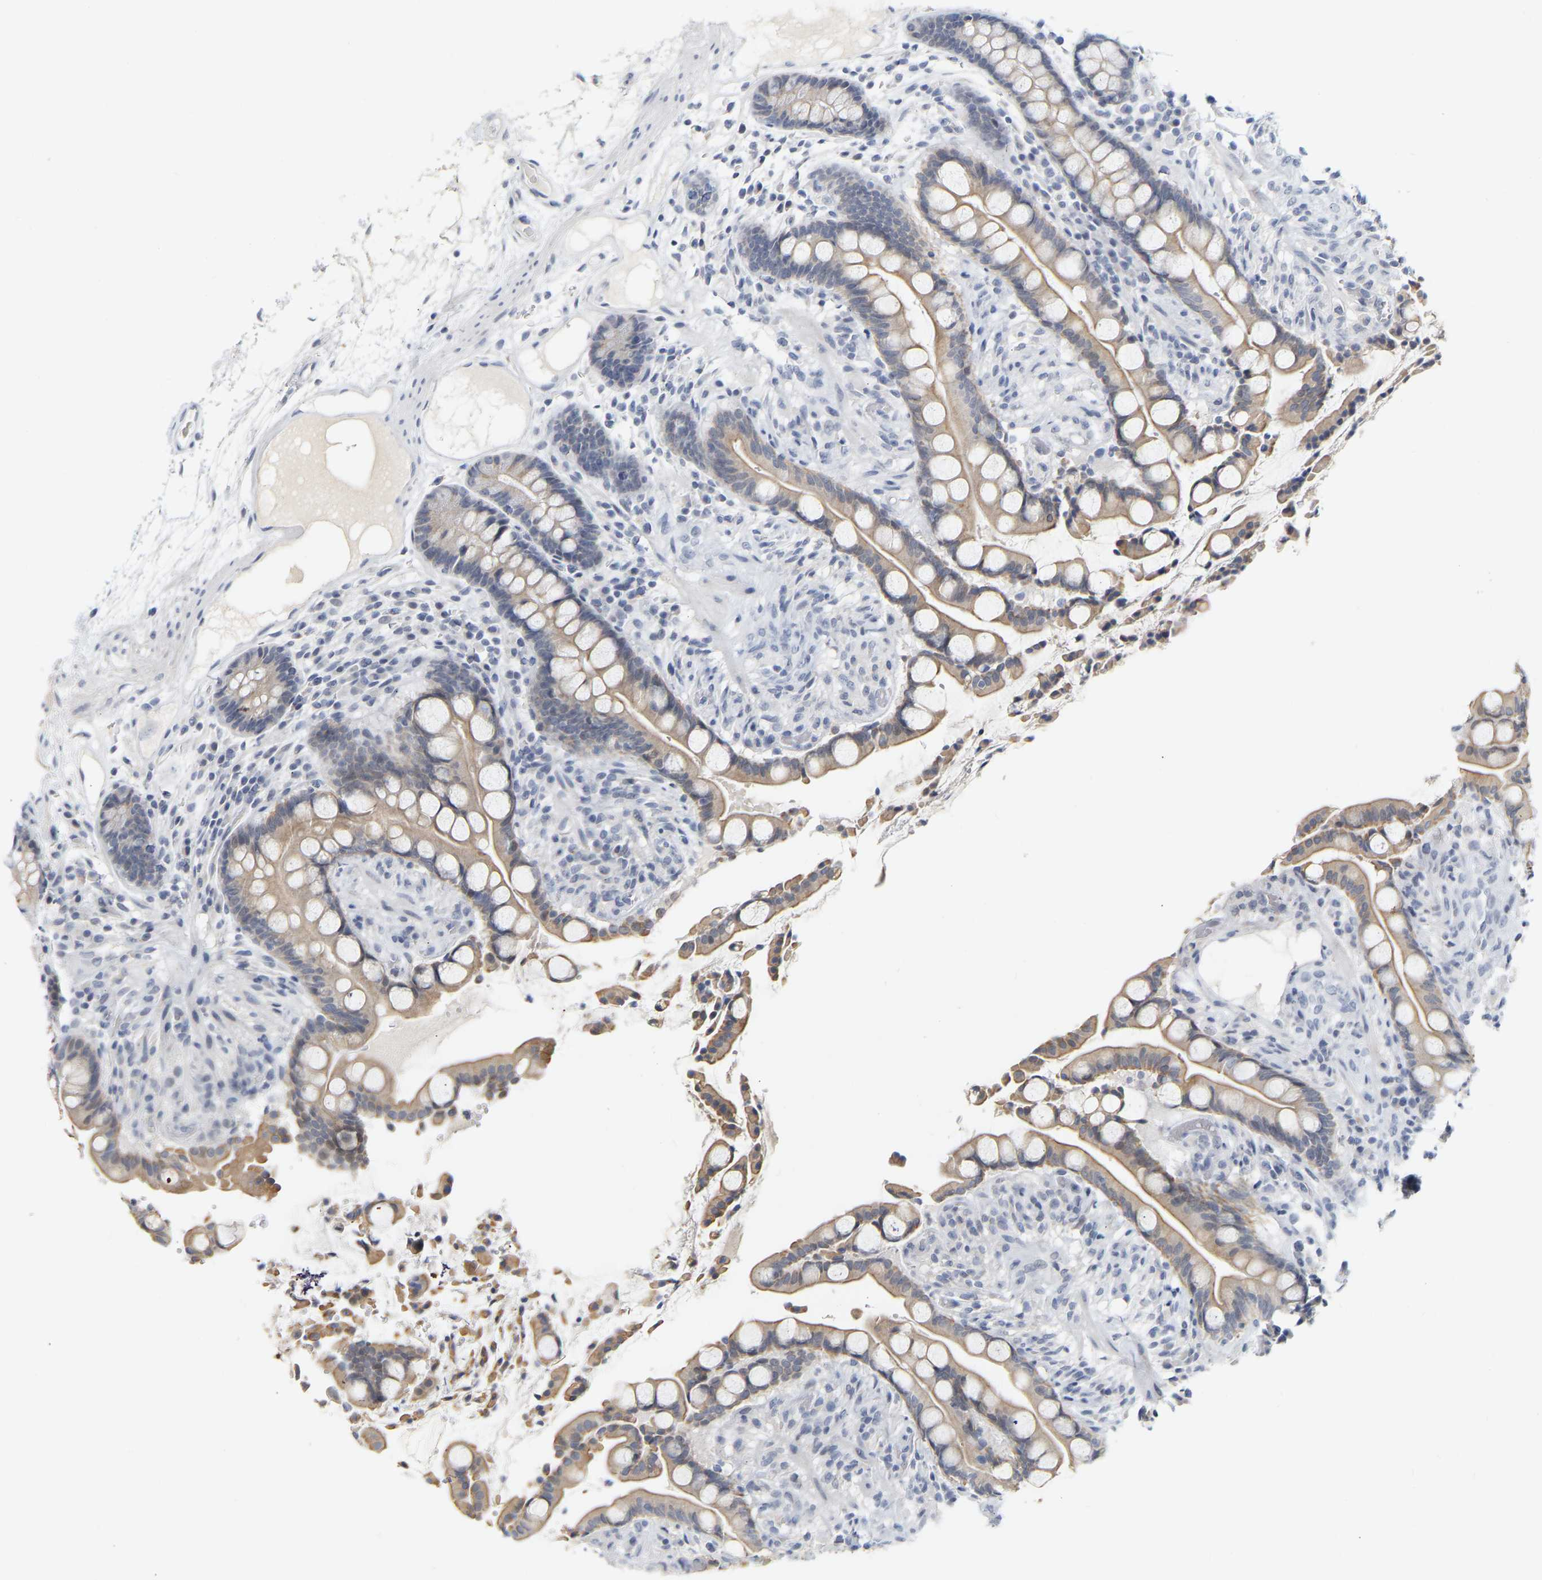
{"staining": {"intensity": "negative", "quantity": "none", "location": "none"}, "tissue": "colon", "cell_type": "Endothelial cells", "image_type": "normal", "snomed": [{"axis": "morphology", "description": "Normal tissue, NOS"}, {"axis": "topography", "description": "Colon"}], "caption": "Immunohistochemistry of normal colon displays no positivity in endothelial cells.", "gene": "KRT76", "patient": {"sex": "male", "age": 73}}